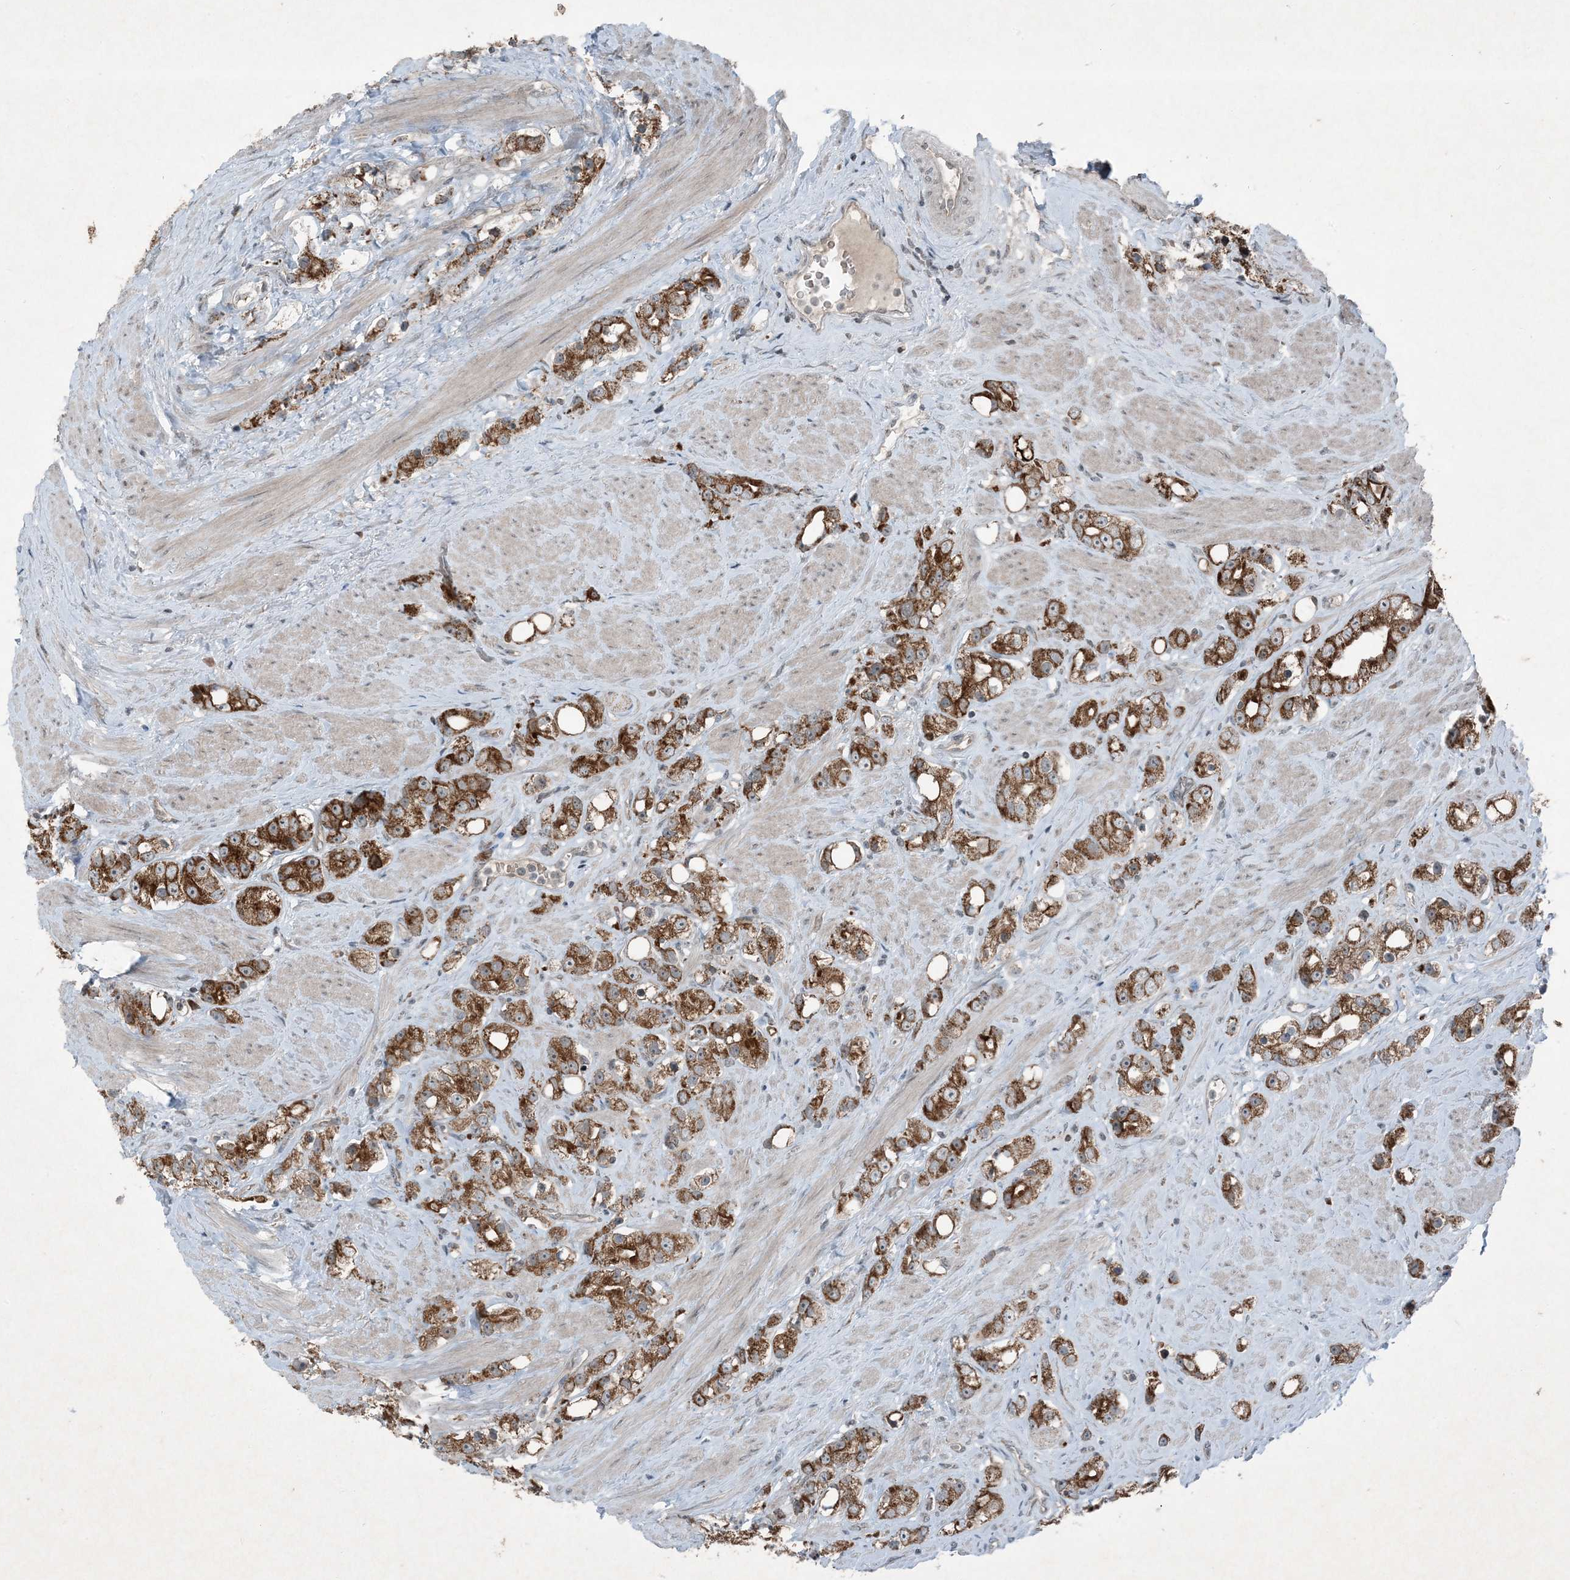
{"staining": {"intensity": "strong", "quantity": ">75%", "location": "cytoplasmic/membranous"}, "tissue": "prostate cancer", "cell_type": "Tumor cells", "image_type": "cancer", "snomed": [{"axis": "morphology", "description": "Adenocarcinoma, NOS"}, {"axis": "topography", "description": "Prostate"}], "caption": "Strong cytoplasmic/membranous positivity is appreciated in approximately >75% of tumor cells in adenocarcinoma (prostate).", "gene": "PC", "patient": {"sex": "male", "age": 79}}